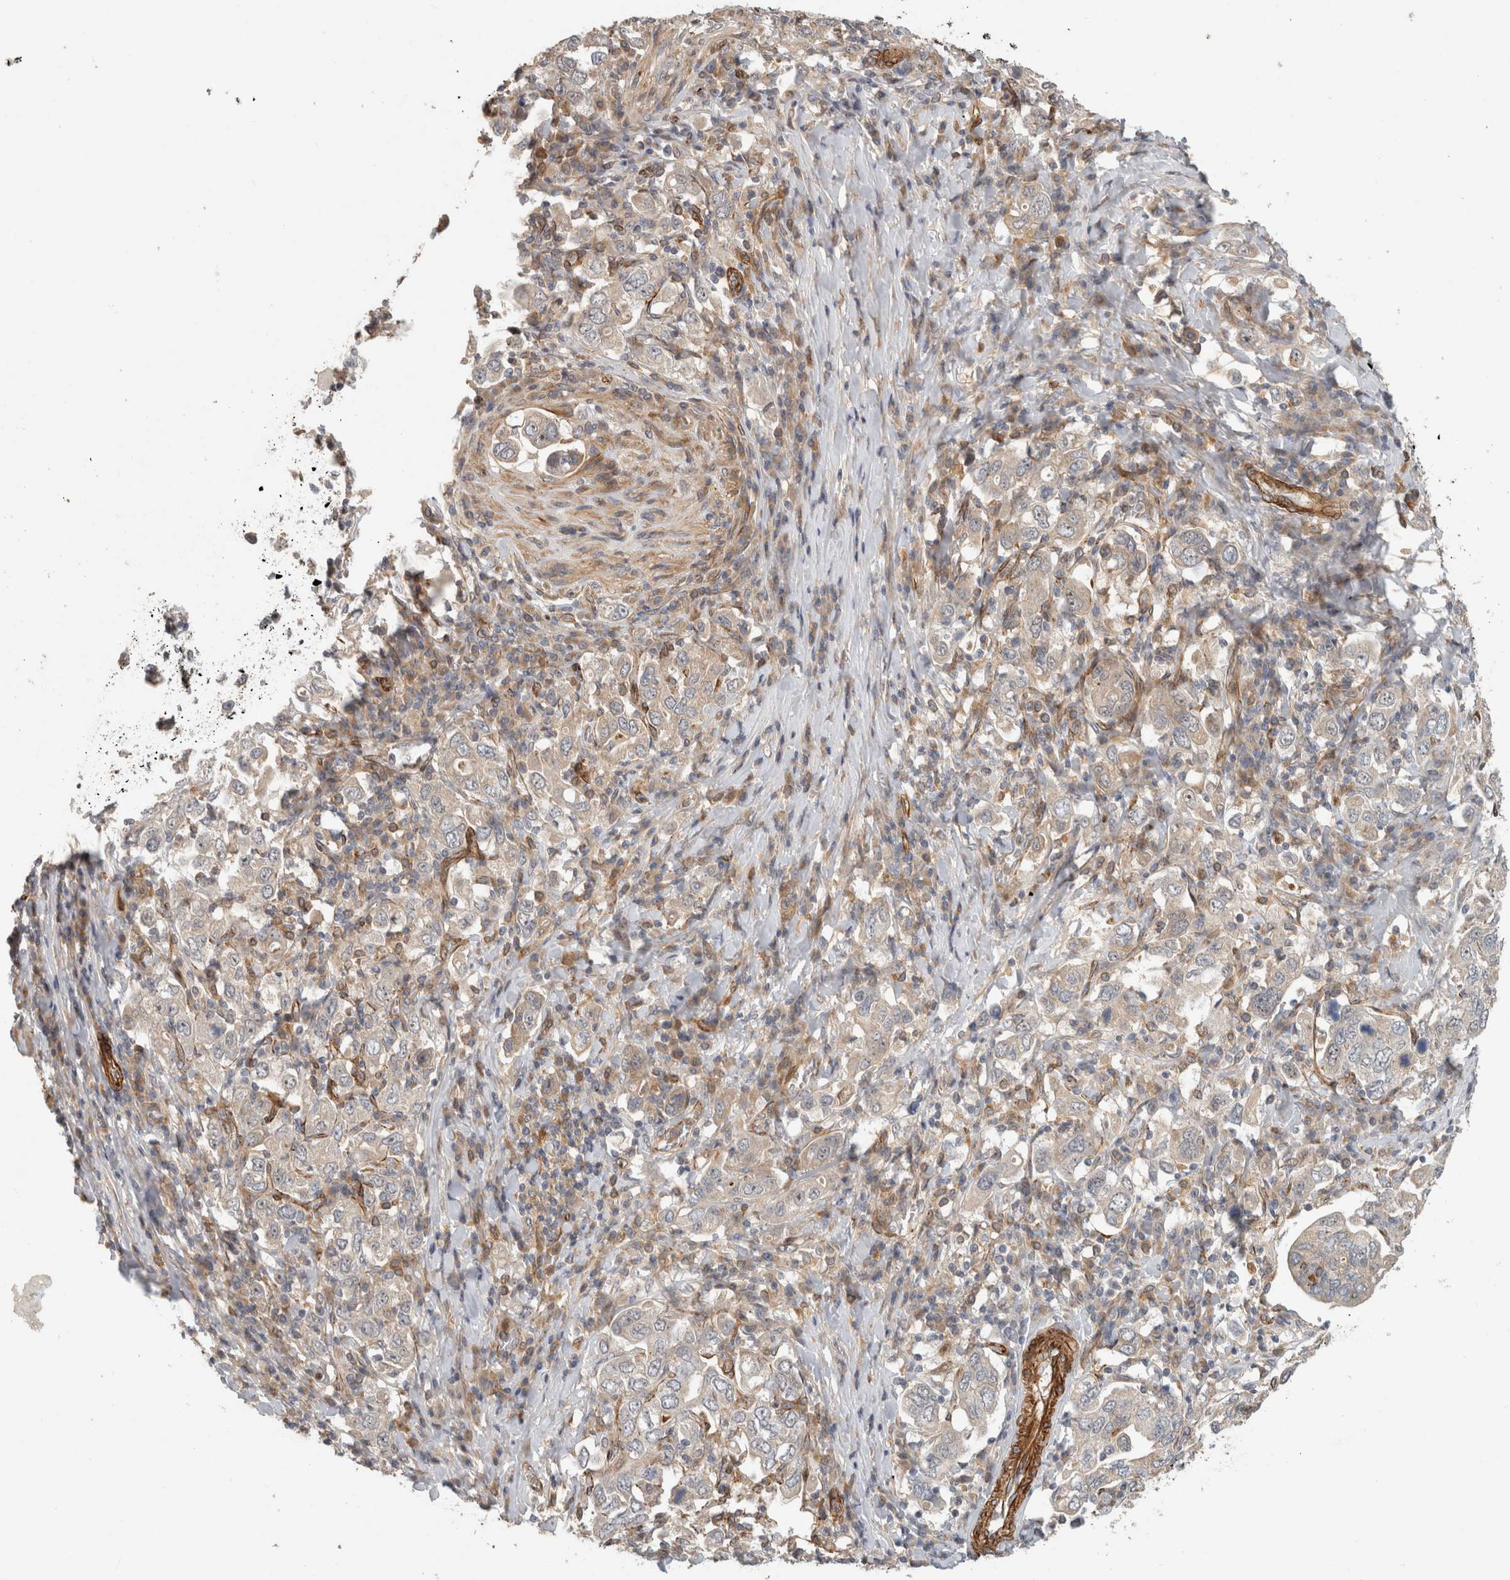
{"staining": {"intensity": "negative", "quantity": "none", "location": "none"}, "tissue": "stomach cancer", "cell_type": "Tumor cells", "image_type": "cancer", "snomed": [{"axis": "morphology", "description": "Adenocarcinoma, NOS"}, {"axis": "topography", "description": "Stomach, upper"}], "caption": "Immunohistochemical staining of human stomach cancer reveals no significant positivity in tumor cells.", "gene": "SIPA1L2", "patient": {"sex": "male", "age": 62}}